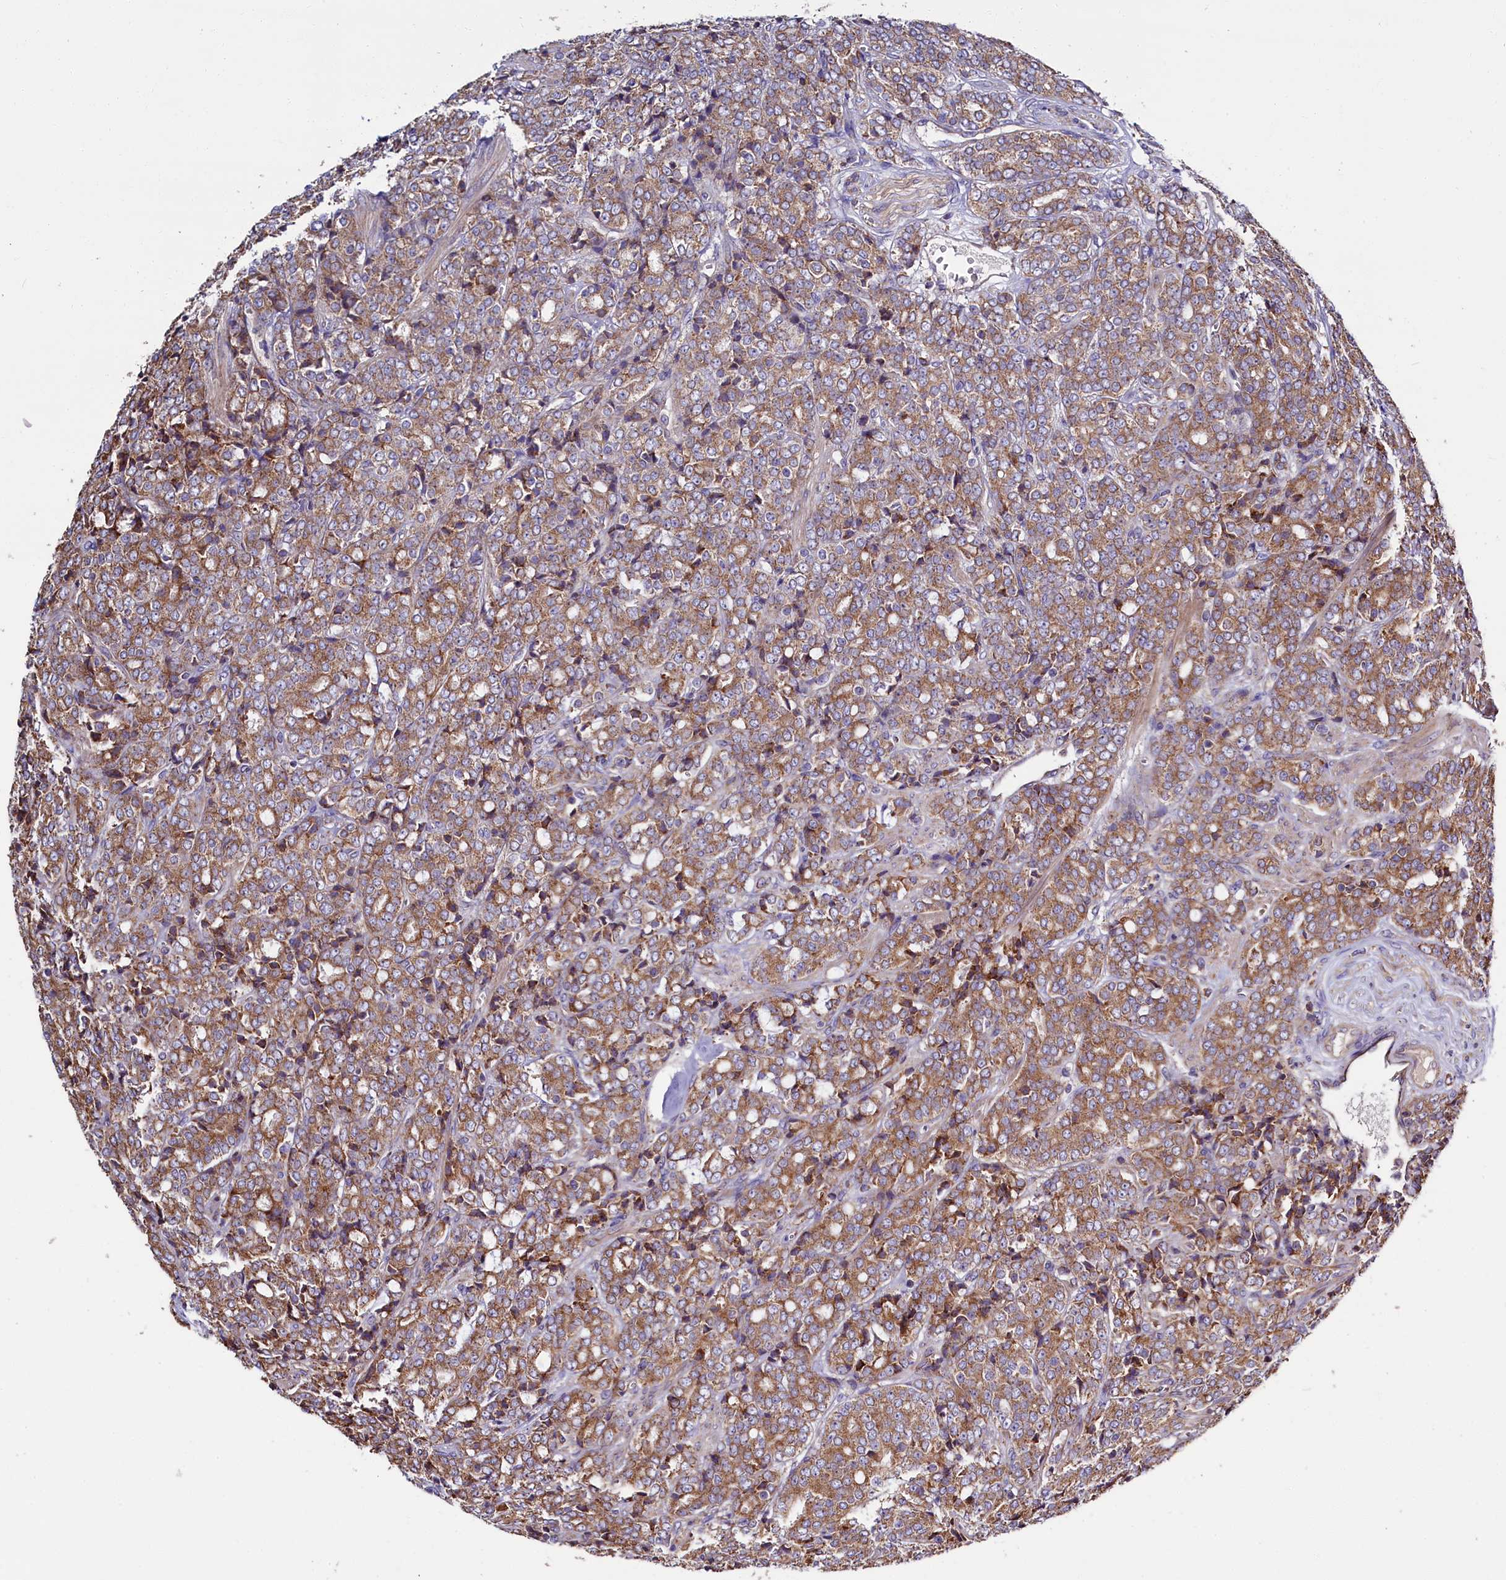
{"staining": {"intensity": "moderate", "quantity": ">75%", "location": "cytoplasmic/membranous"}, "tissue": "prostate cancer", "cell_type": "Tumor cells", "image_type": "cancer", "snomed": [{"axis": "morphology", "description": "Adenocarcinoma, High grade"}, {"axis": "topography", "description": "Prostate"}], "caption": "This is a micrograph of immunohistochemistry (IHC) staining of prostate cancer (adenocarcinoma (high-grade)), which shows moderate positivity in the cytoplasmic/membranous of tumor cells.", "gene": "ZSWIM1", "patient": {"sex": "male", "age": 62}}